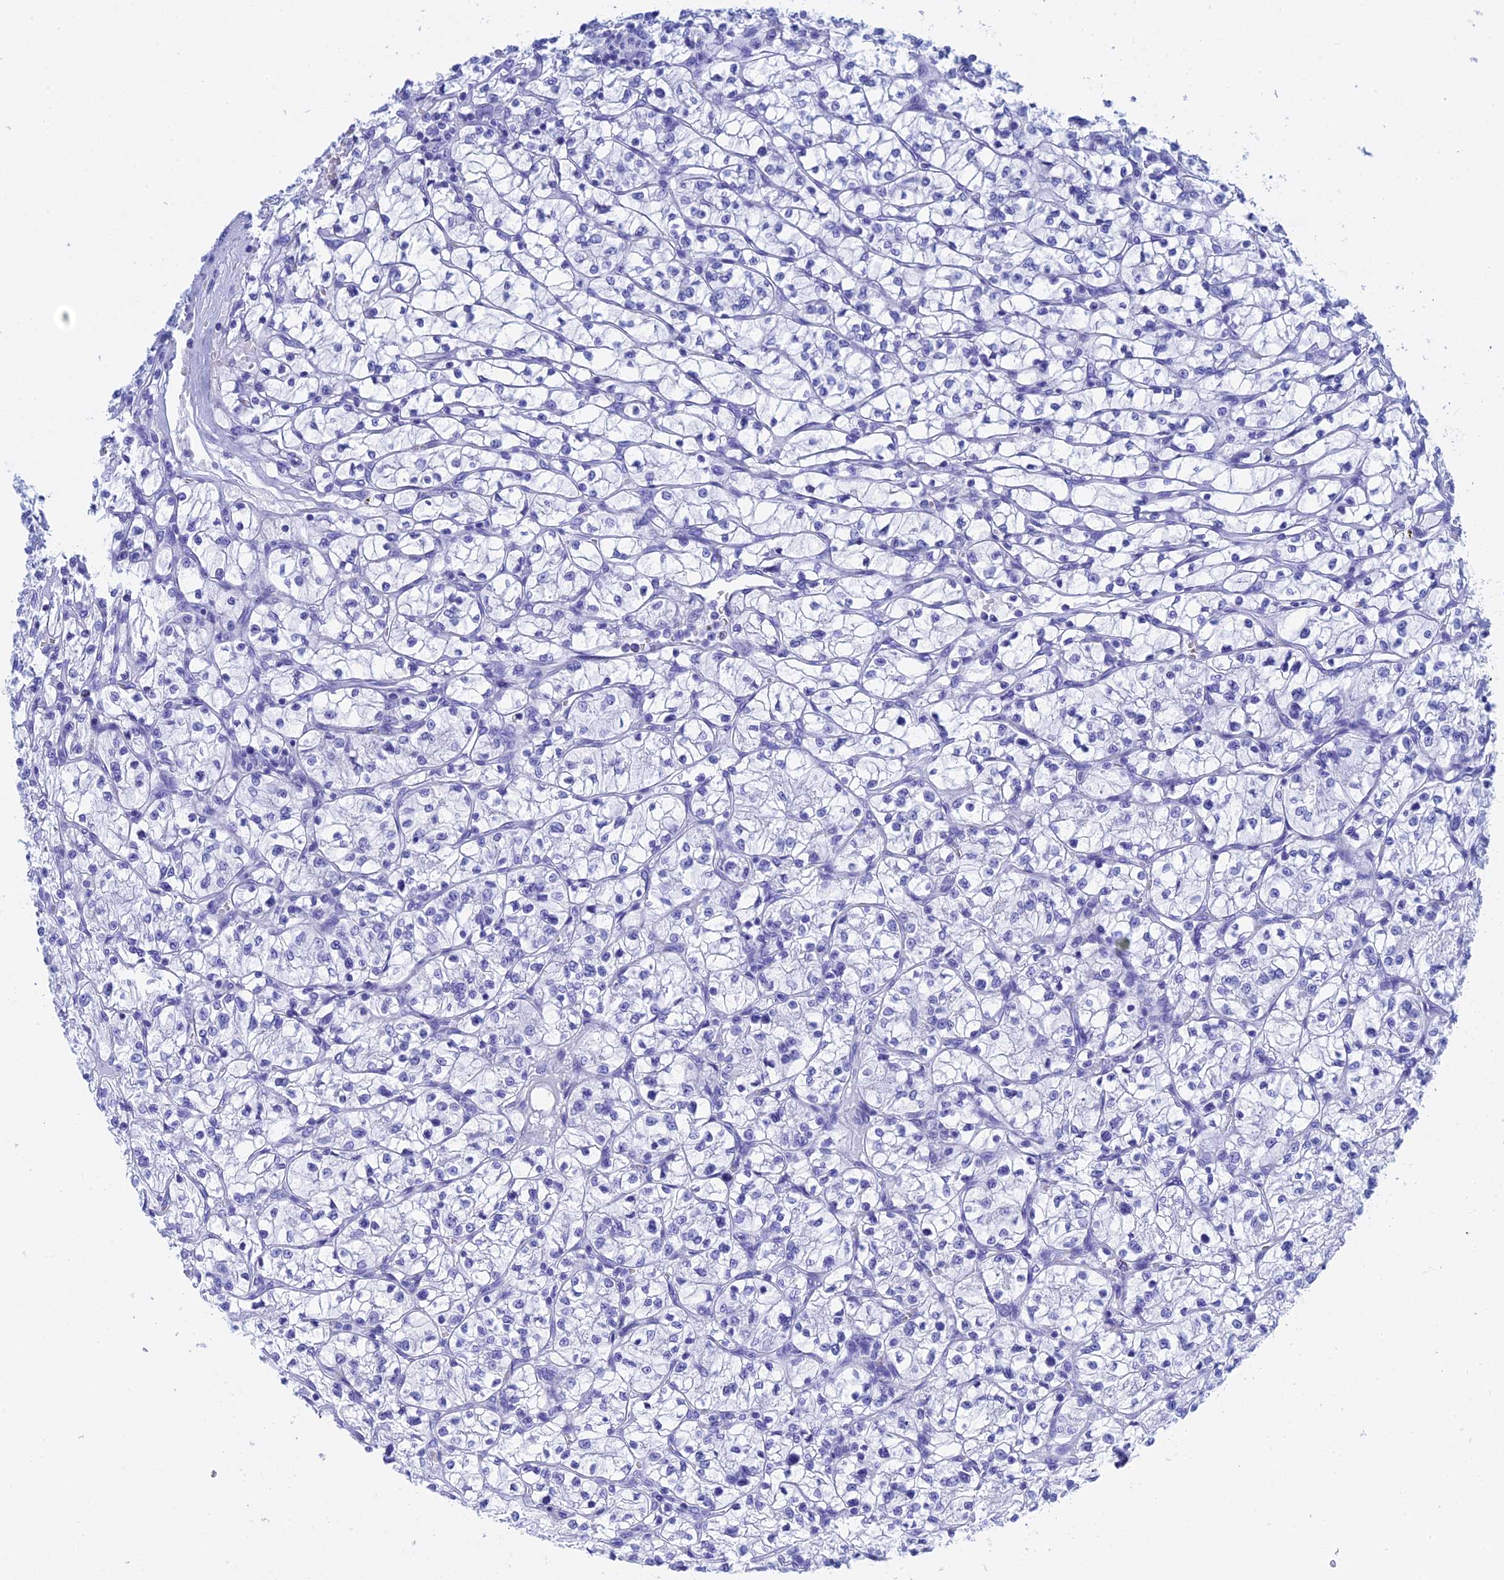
{"staining": {"intensity": "negative", "quantity": "none", "location": "none"}, "tissue": "renal cancer", "cell_type": "Tumor cells", "image_type": "cancer", "snomed": [{"axis": "morphology", "description": "Adenocarcinoma, NOS"}, {"axis": "topography", "description": "Kidney"}], "caption": "An image of human renal adenocarcinoma is negative for staining in tumor cells. (DAB immunohistochemistry visualized using brightfield microscopy, high magnification).", "gene": "TEX101", "patient": {"sex": "female", "age": 64}}